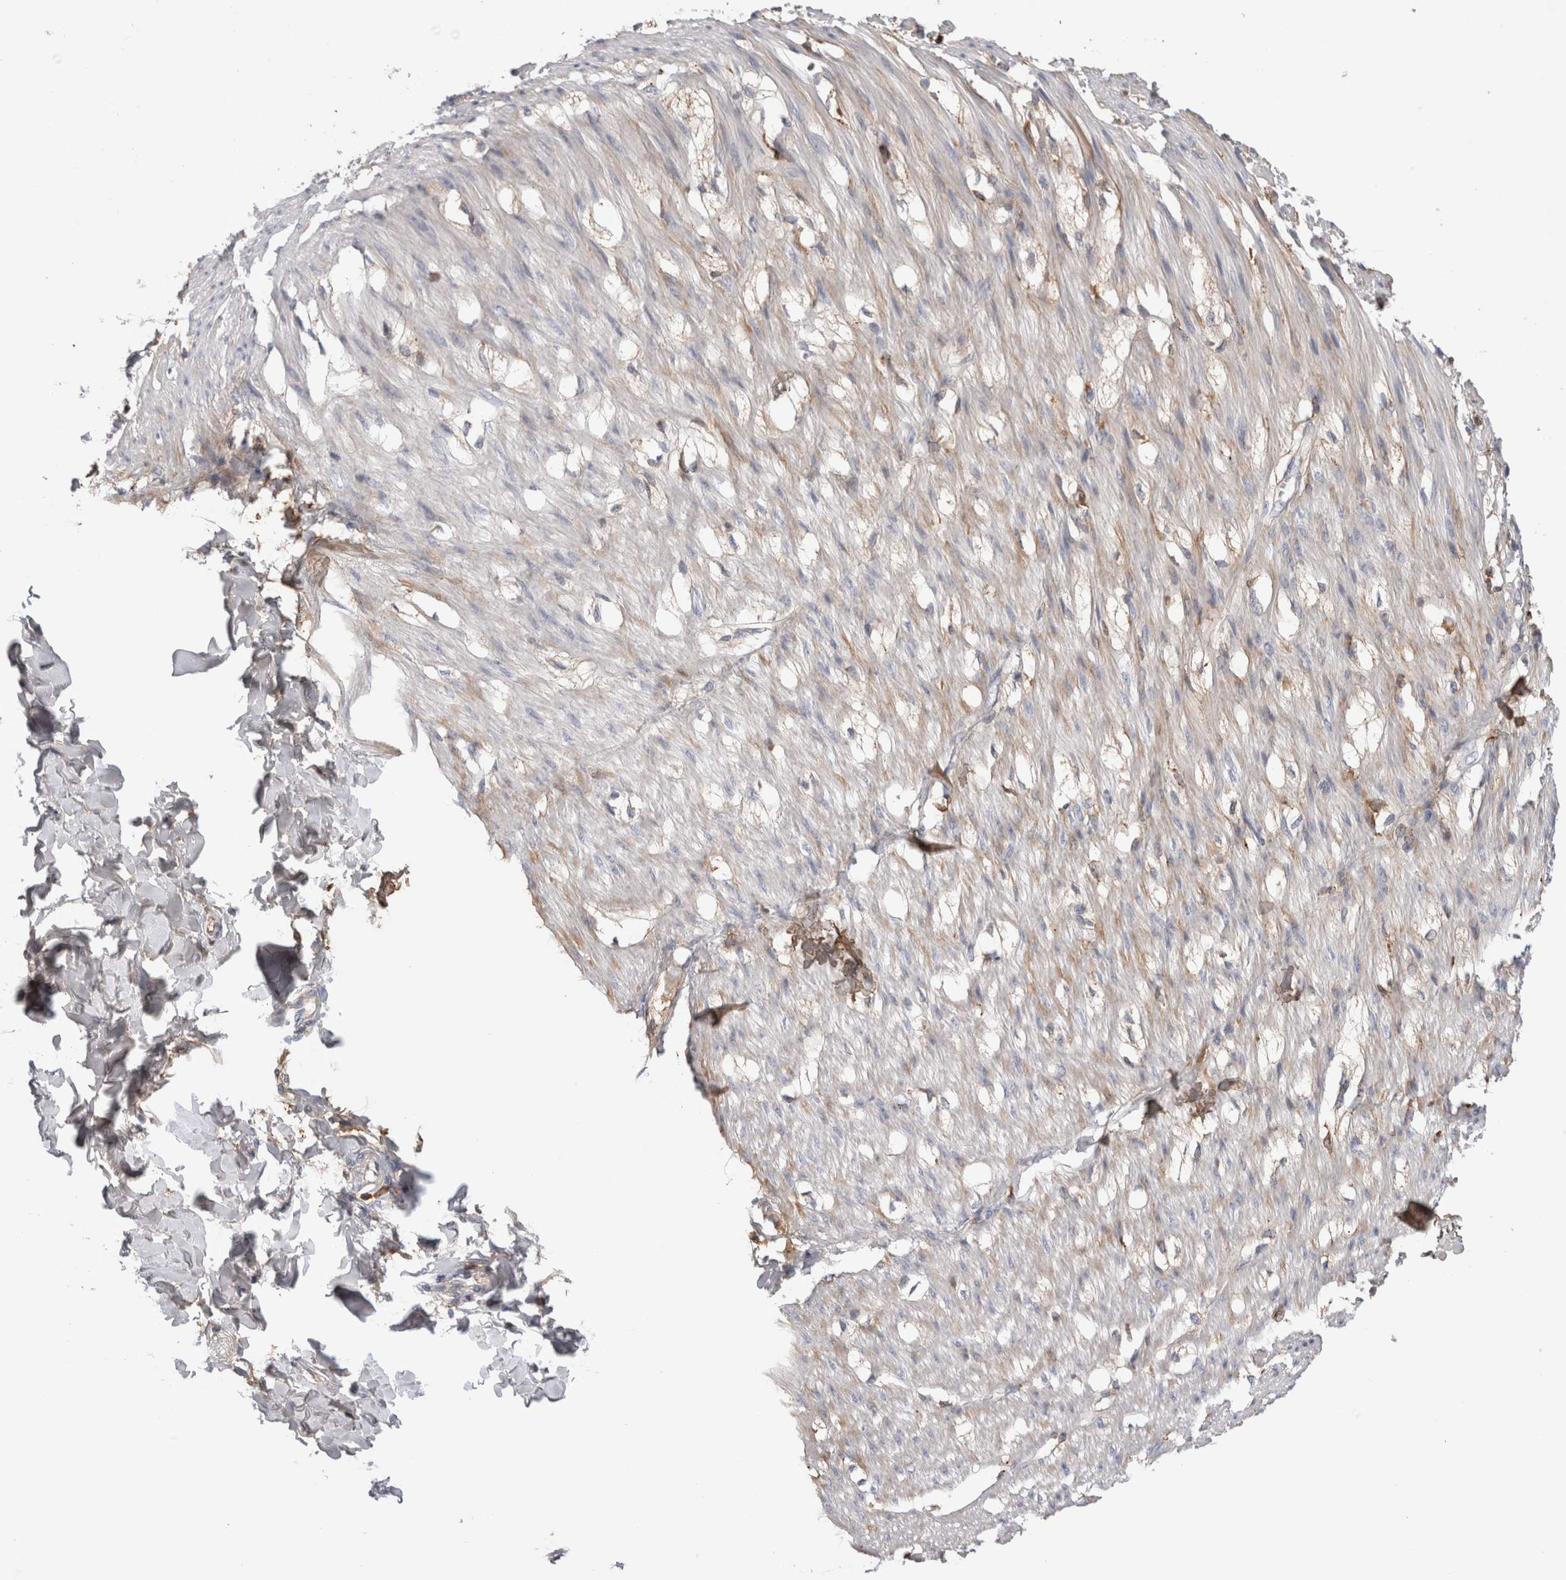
{"staining": {"intensity": "weak", "quantity": "<25%", "location": "cytoplasmic/membranous"}, "tissue": "smooth muscle", "cell_type": "Smooth muscle cells", "image_type": "normal", "snomed": [{"axis": "morphology", "description": "Normal tissue, NOS"}, {"axis": "morphology", "description": "Adenocarcinoma, NOS"}, {"axis": "topography", "description": "Smooth muscle"}, {"axis": "topography", "description": "Colon"}], "caption": "The image exhibits no staining of smooth muscle cells in normal smooth muscle.", "gene": "TBCE", "patient": {"sex": "male", "age": 14}}